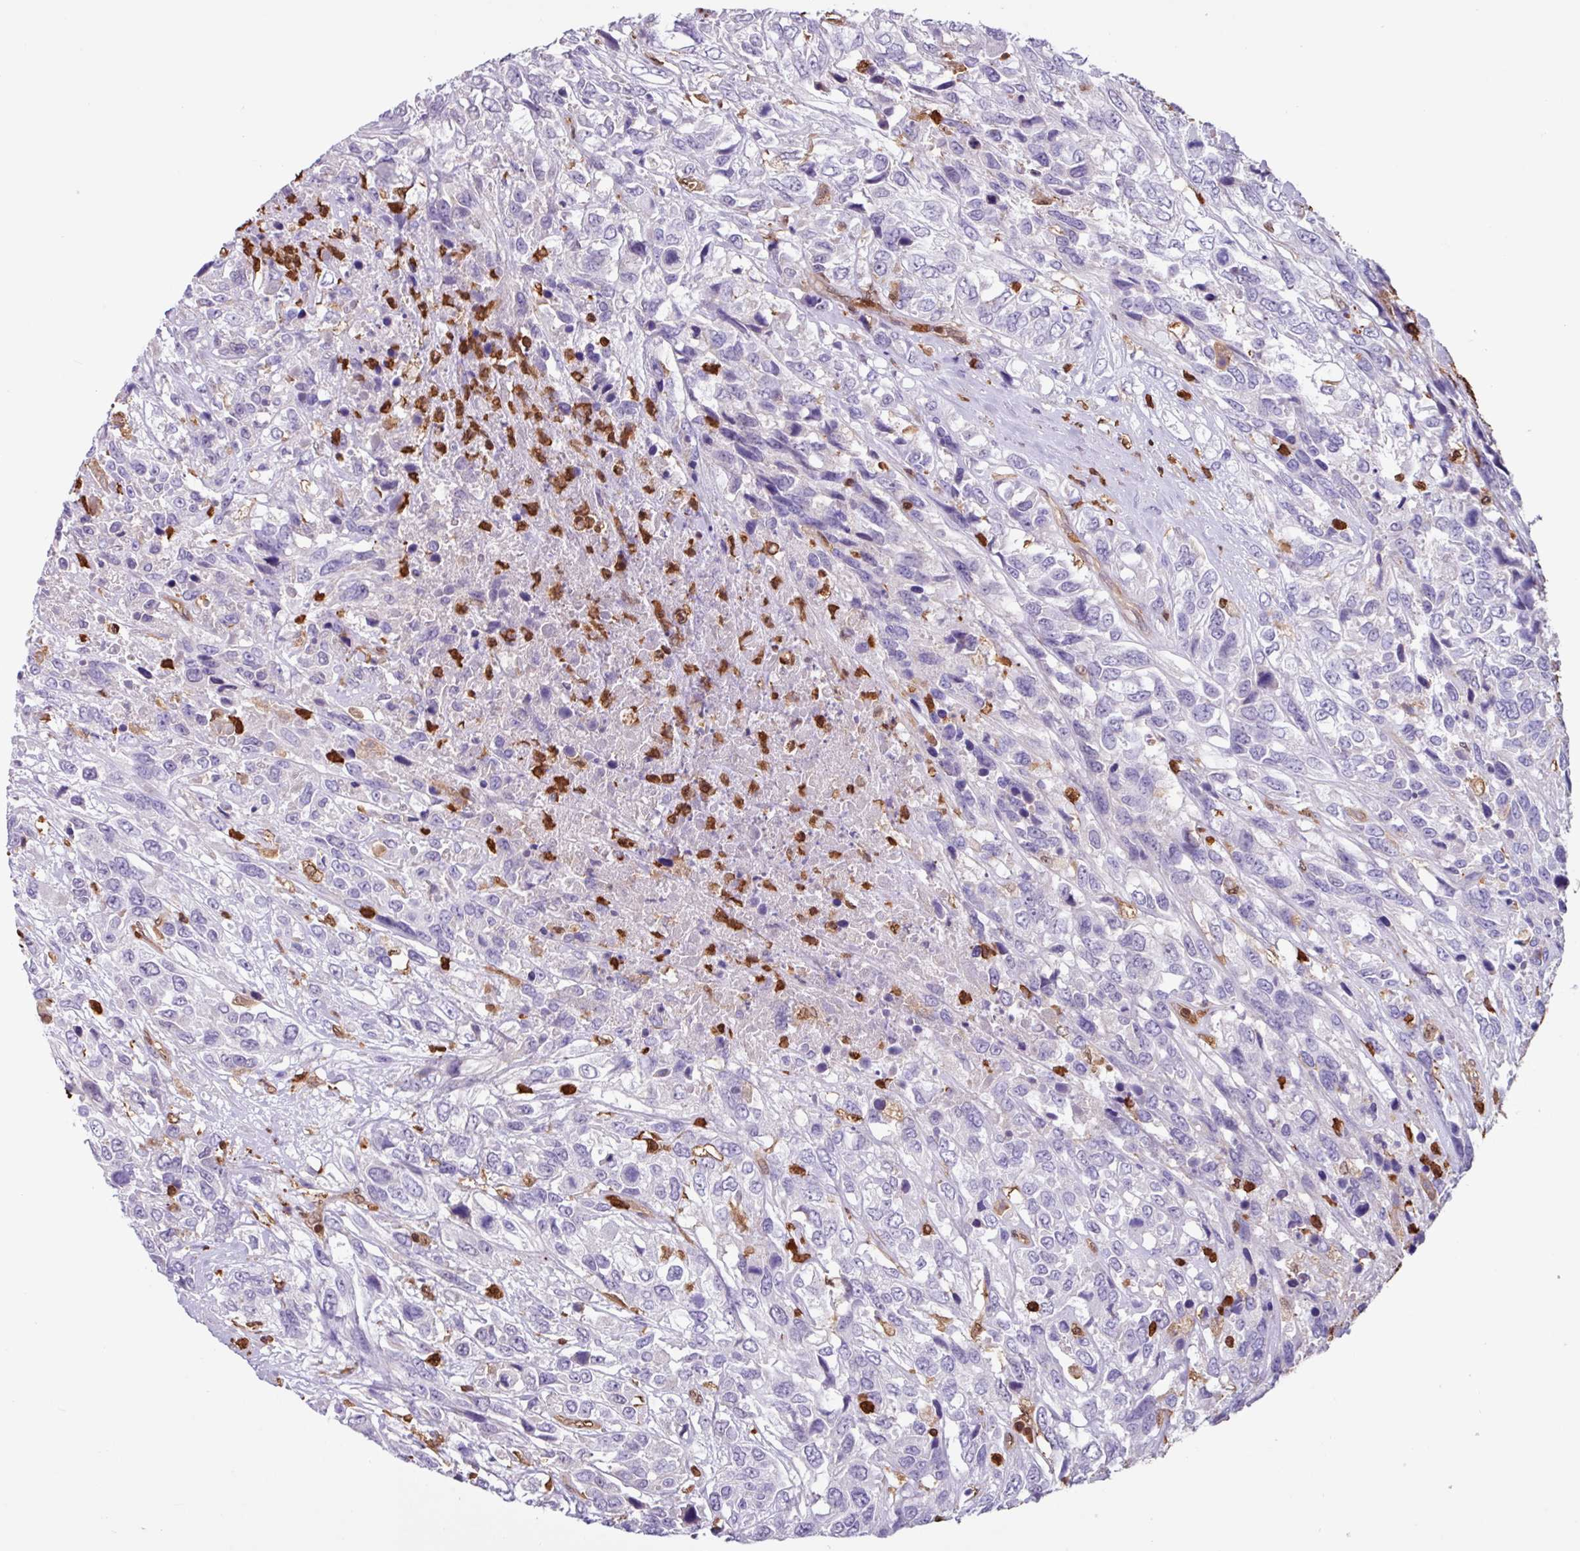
{"staining": {"intensity": "negative", "quantity": "none", "location": "none"}, "tissue": "urothelial cancer", "cell_type": "Tumor cells", "image_type": "cancer", "snomed": [{"axis": "morphology", "description": "Urothelial carcinoma, High grade"}, {"axis": "topography", "description": "Urinary bladder"}], "caption": "The histopathology image demonstrates no staining of tumor cells in high-grade urothelial carcinoma. The staining is performed using DAB (3,3'-diaminobenzidine) brown chromogen with nuclei counter-stained in using hematoxylin.", "gene": "ARHGDIB", "patient": {"sex": "female", "age": 70}}